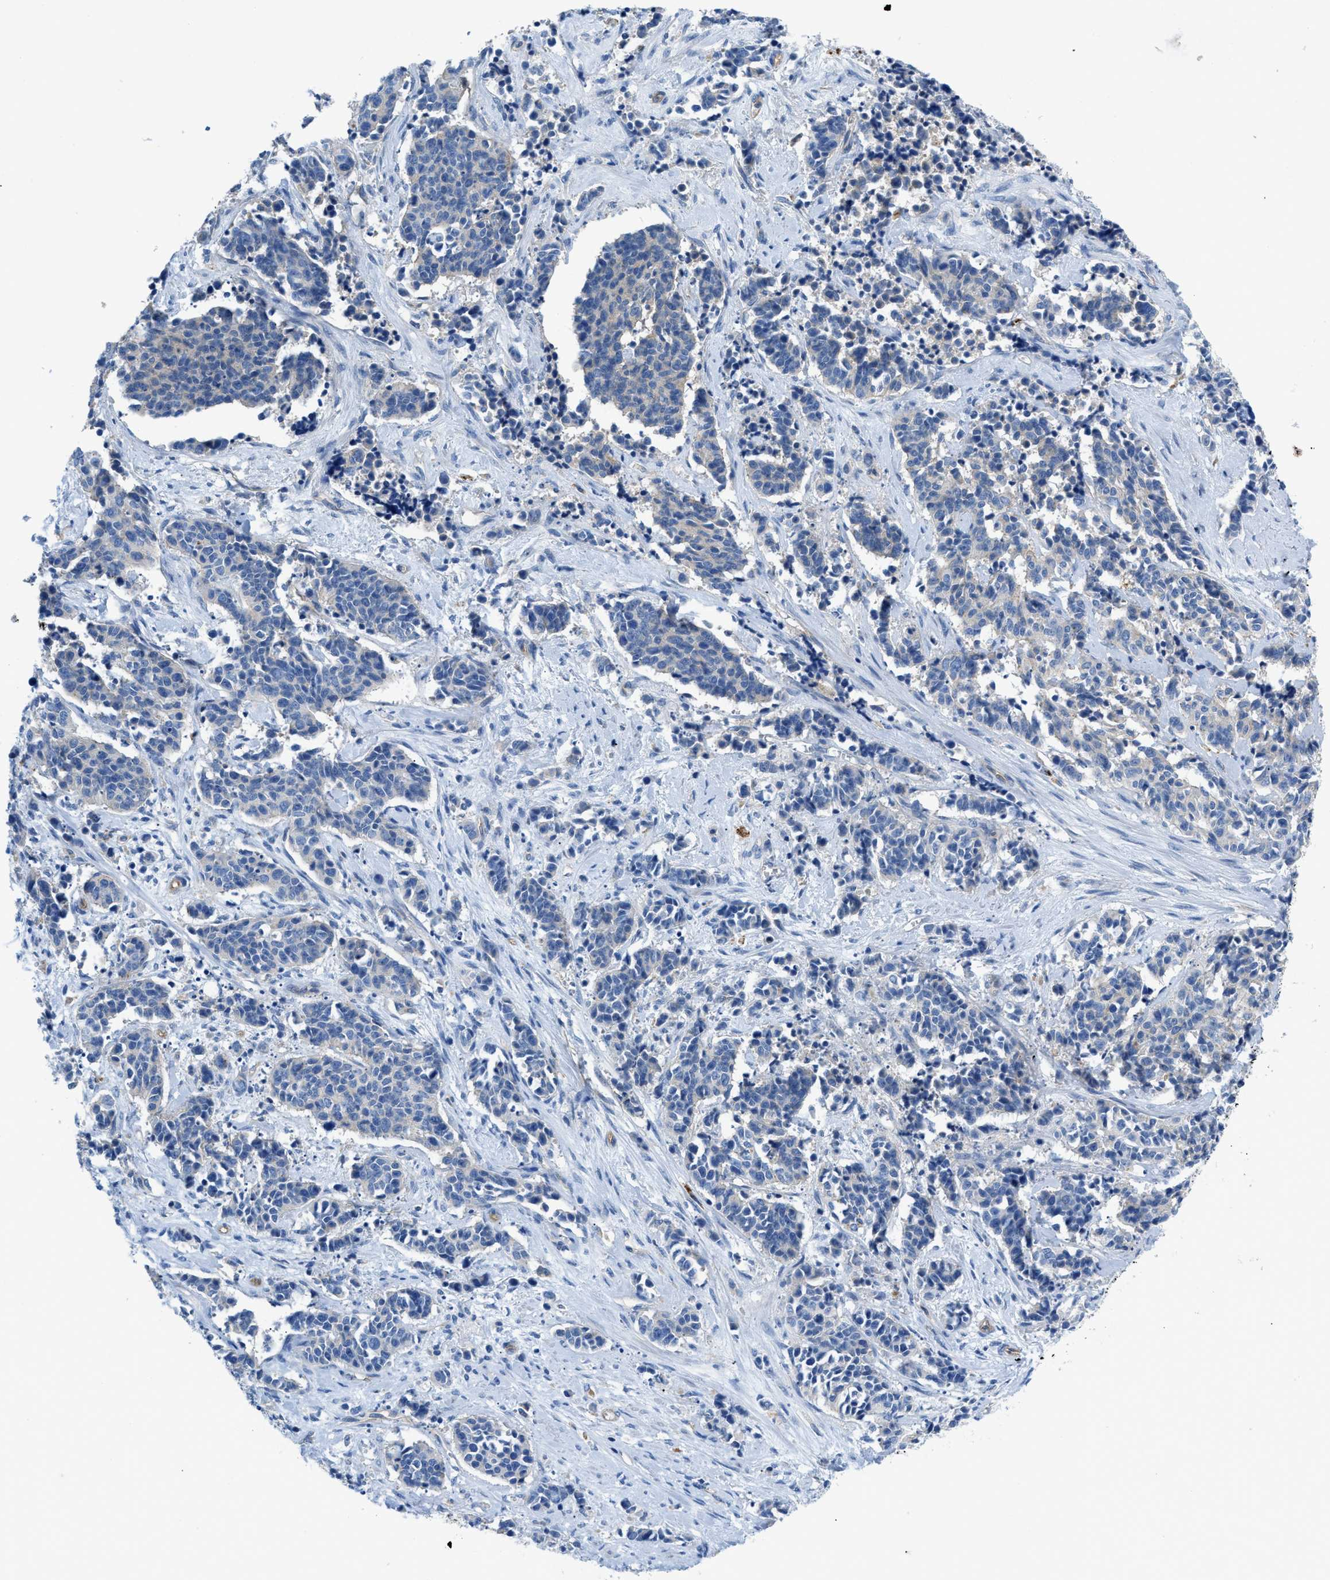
{"staining": {"intensity": "weak", "quantity": "<25%", "location": "cytoplasmic/membranous"}, "tissue": "cervical cancer", "cell_type": "Tumor cells", "image_type": "cancer", "snomed": [{"axis": "morphology", "description": "Squamous cell carcinoma, NOS"}, {"axis": "topography", "description": "Cervix"}], "caption": "Immunohistochemistry of cervical squamous cell carcinoma reveals no expression in tumor cells.", "gene": "ORAI1", "patient": {"sex": "female", "age": 35}}